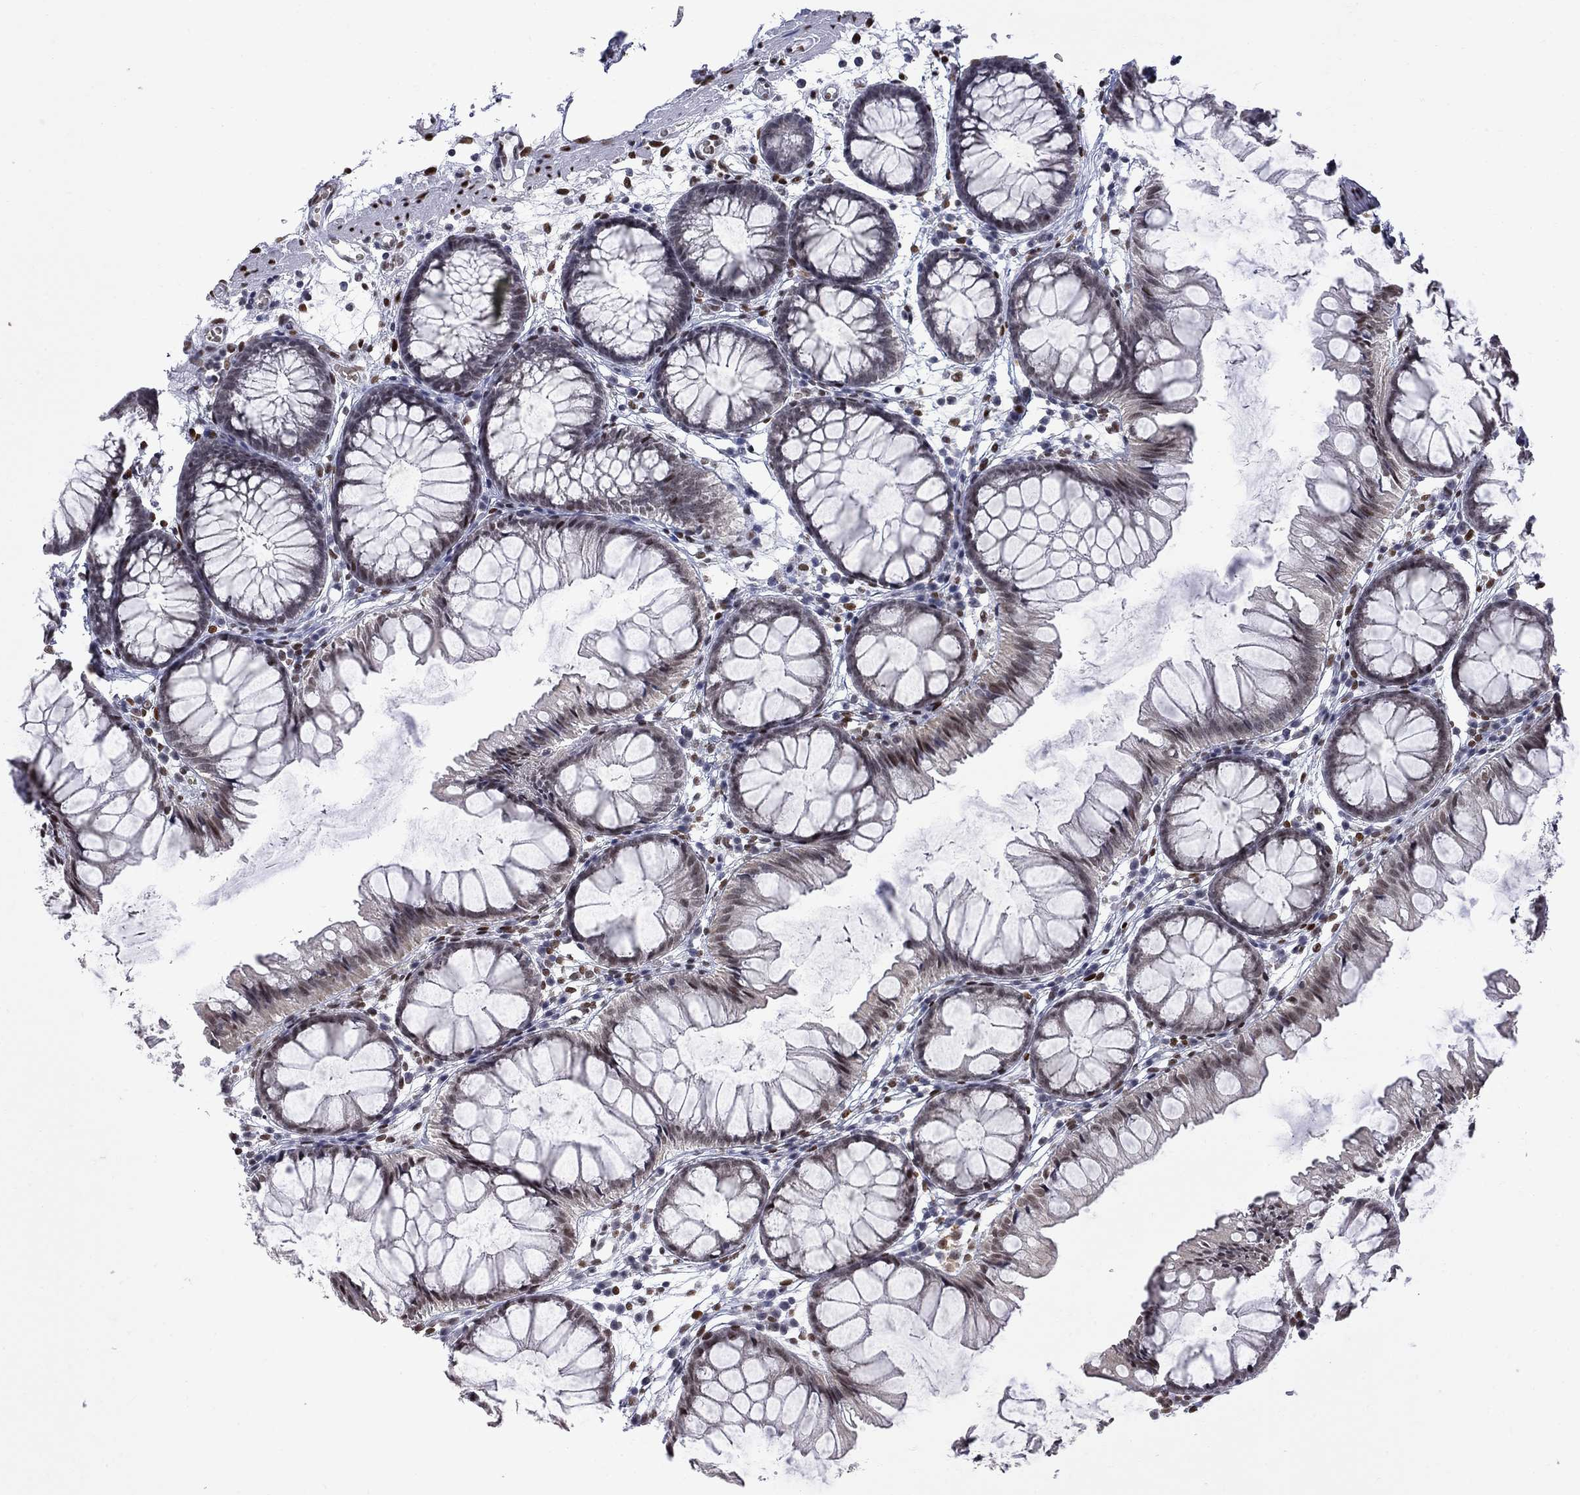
{"staining": {"intensity": "moderate", "quantity": "25%-75%", "location": "nuclear"}, "tissue": "colon", "cell_type": "Endothelial cells", "image_type": "normal", "snomed": [{"axis": "morphology", "description": "Normal tissue, NOS"}, {"axis": "morphology", "description": "Adenocarcinoma, NOS"}, {"axis": "topography", "description": "Colon"}], "caption": "Colon stained with DAB (3,3'-diaminobenzidine) immunohistochemistry demonstrates medium levels of moderate nuclear positivity in approximately 25%-75% of endothelial cells.", "gene": "ZBTB47", "patient": {"sex": "male", "age": 65}}